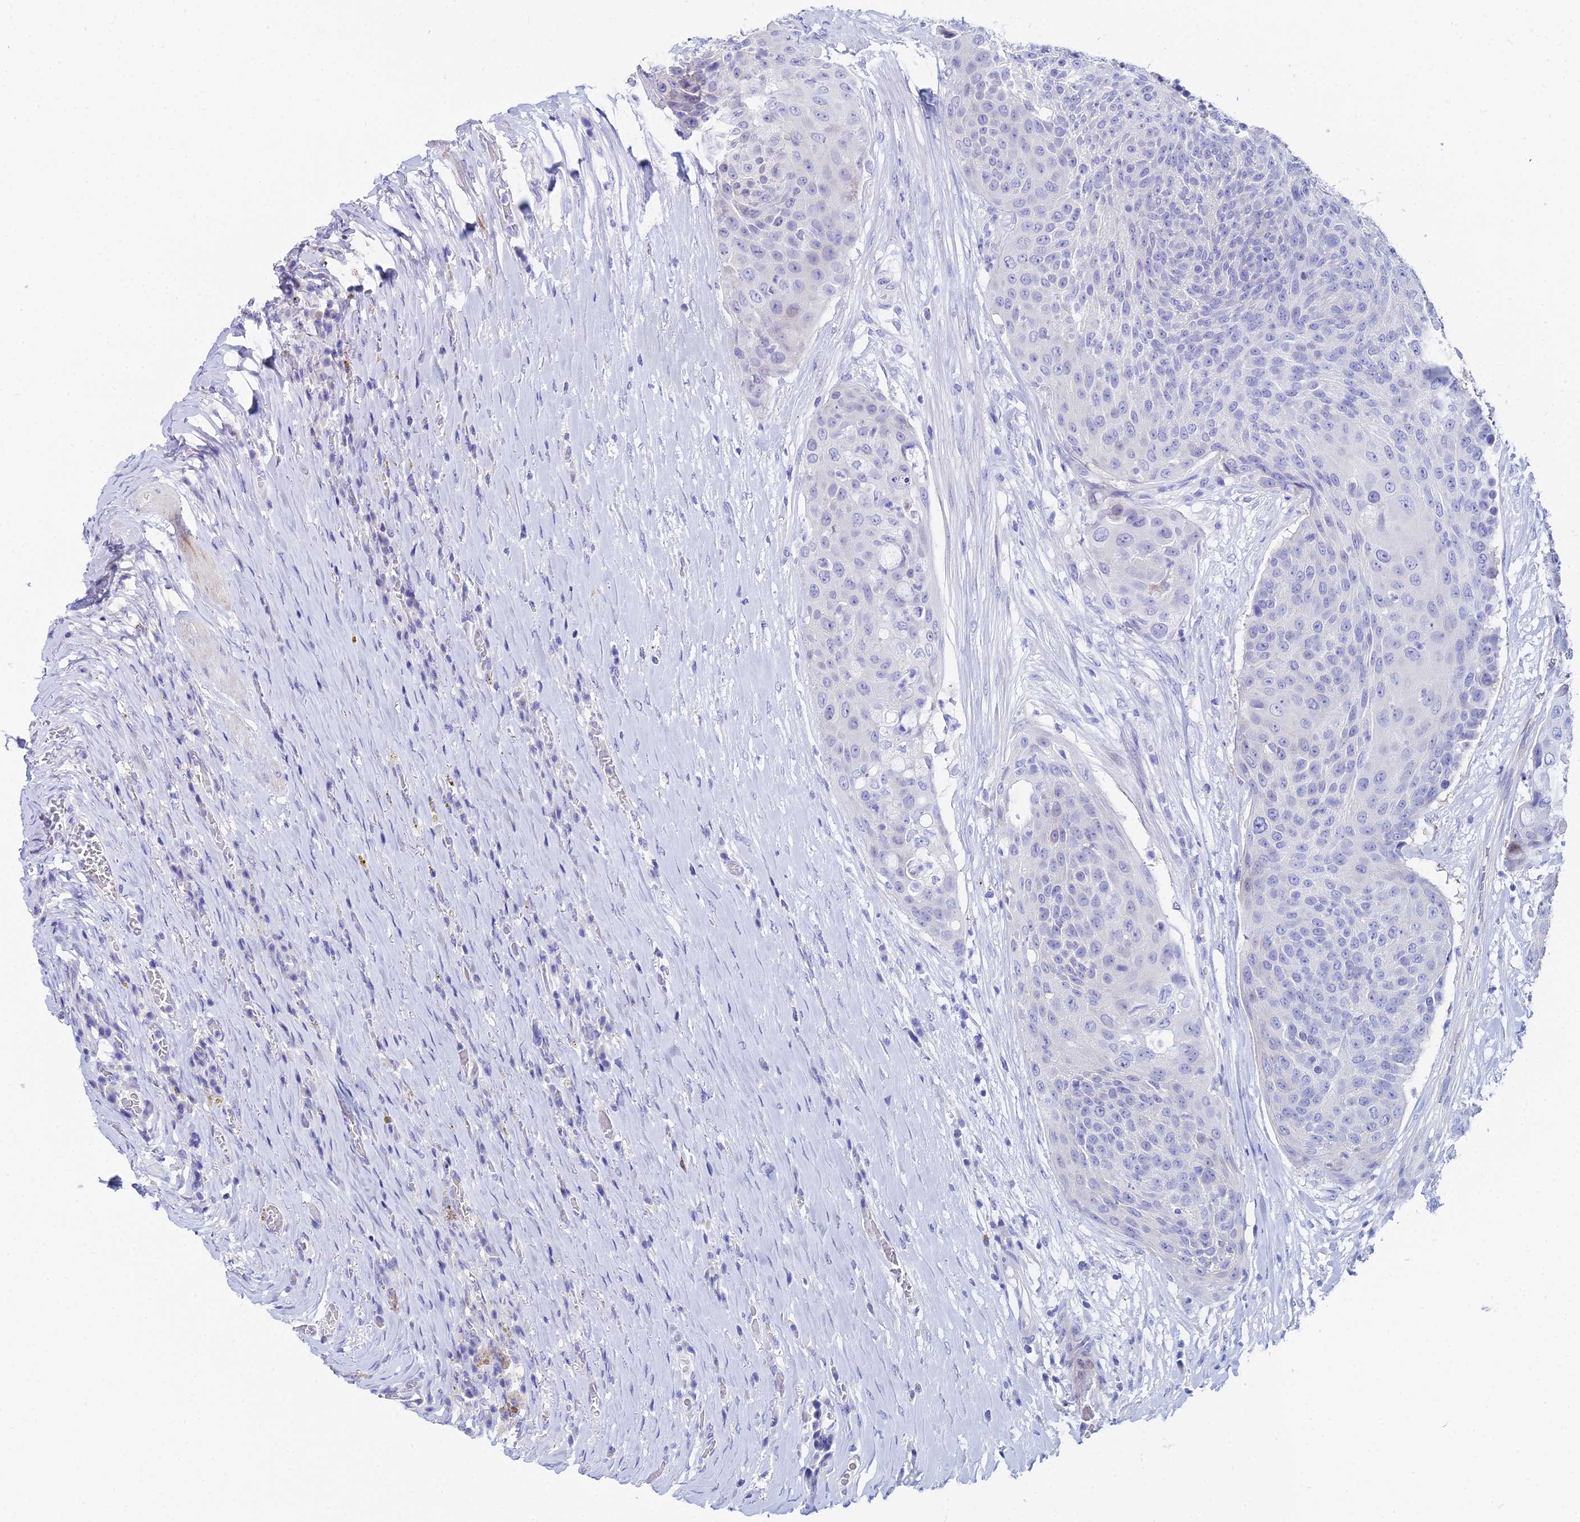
{"staining": {"intensity": "negative", "quantity": "none", "location": "none"}, "tissue": "urothelial cancer", "cell_type": "Tumor cells", "image_type": "cancer", "snomed": [{"axis": "morphology", "description": "Urothelial carcinoma, High grade"}, {"axis": "topography", "description": "Urinary bladder"}], "caption": "There is no significant staining in tumor cells of urothelial cancer.", "gene": "HSPA1L", "patient": {"sex": "female", "age": 63}}